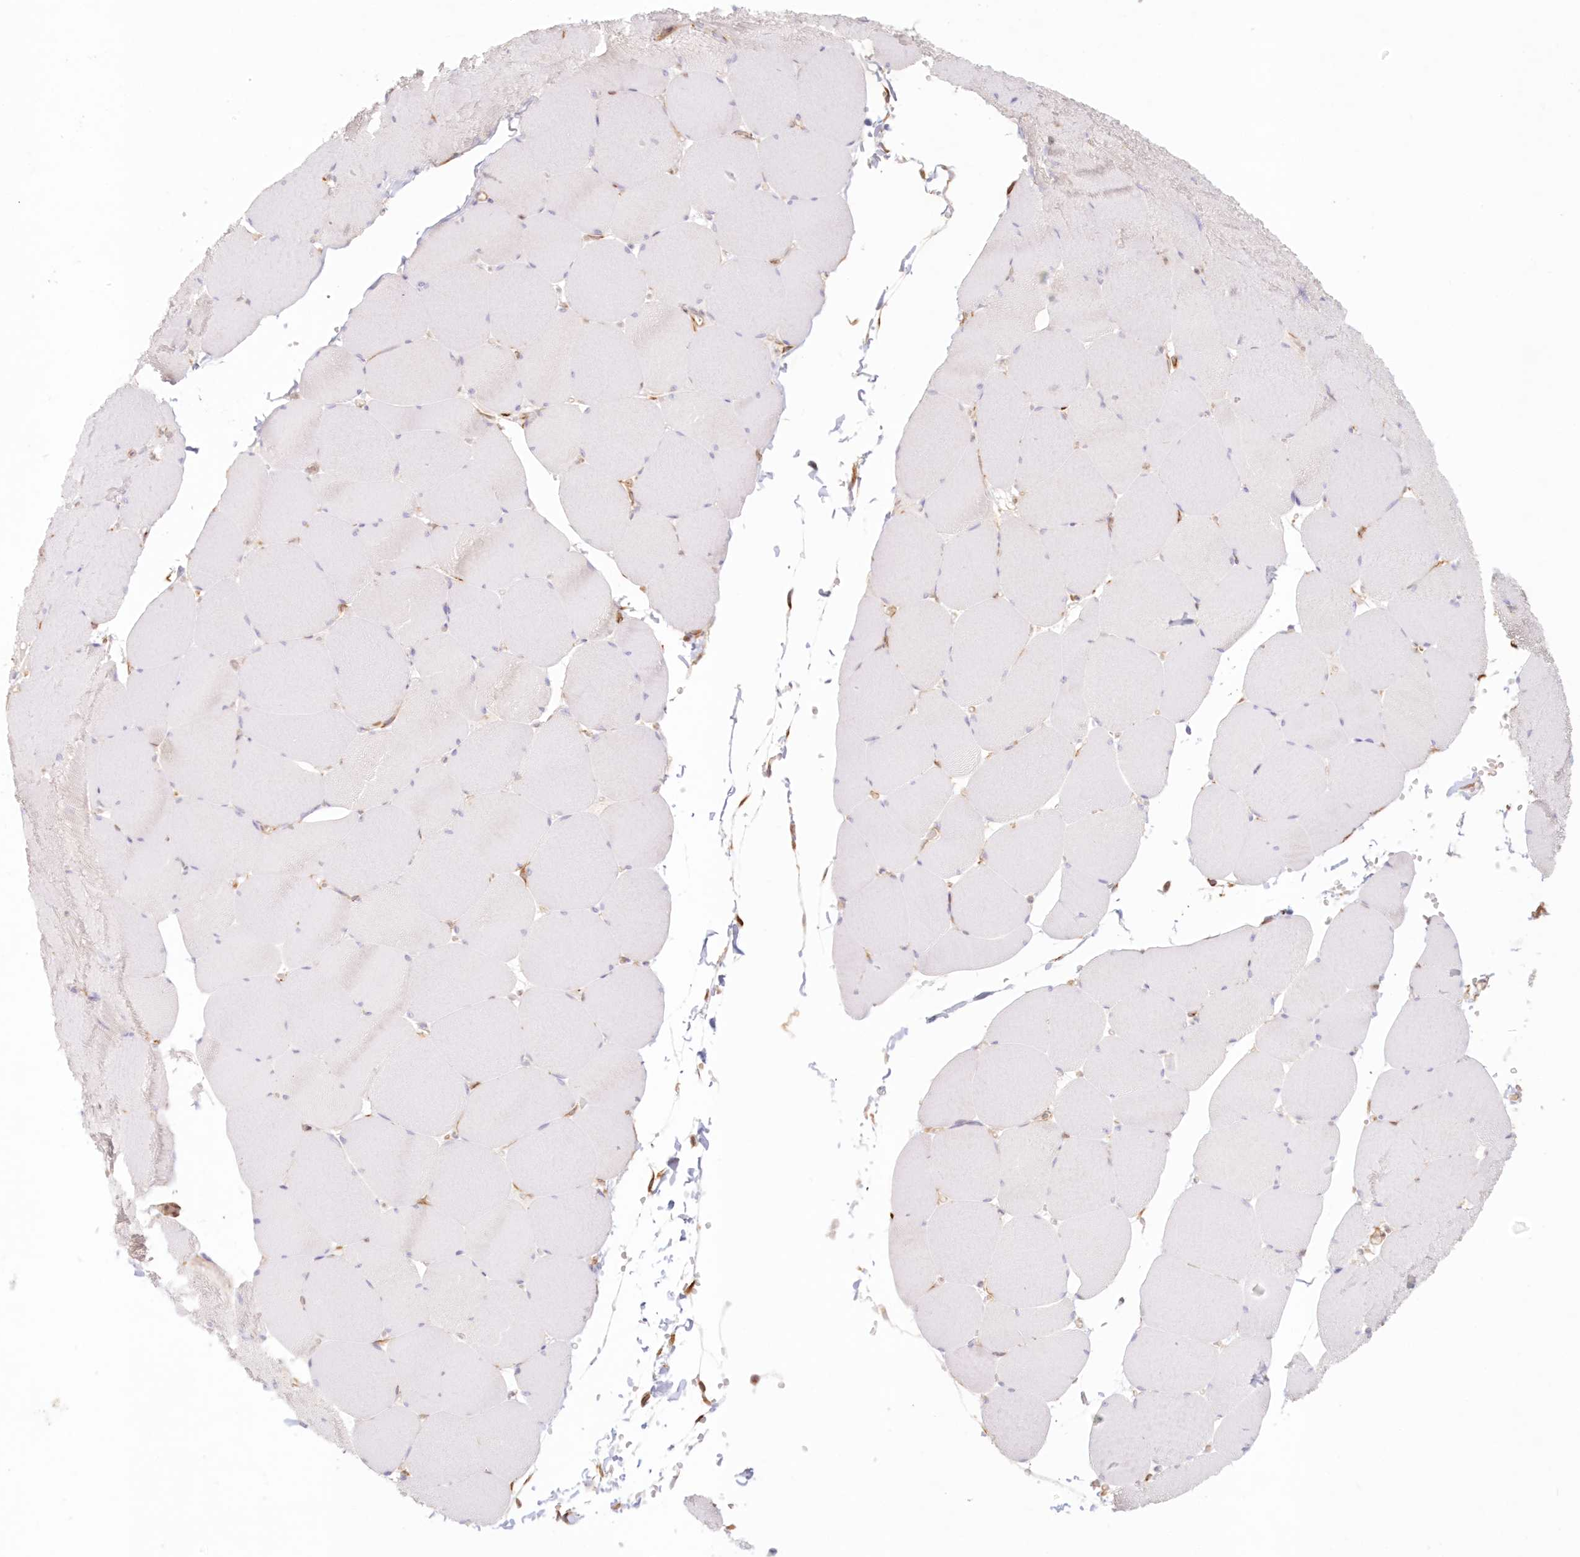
{"staining": {"intensity": "negative", "quantity": "none", "location": "none"}, "tissue": "skeletal muscle", "cell_type": "Myocytes", "image_type": "normal", "snomed": [{"axis": "morphology", "description": "Normal tissue, NOS"}, {"axis": "topography", "description": "Skeletal muscle"}, {"axis": "topography", "description": "Head-Neck"}], "caption": "Immunohistochemical staining of unremarkable human skeletal muscle reveals no significant staining in myocytes.", "gene": "DMRTB1", "patient": {"sex": "male", "age": 66}}